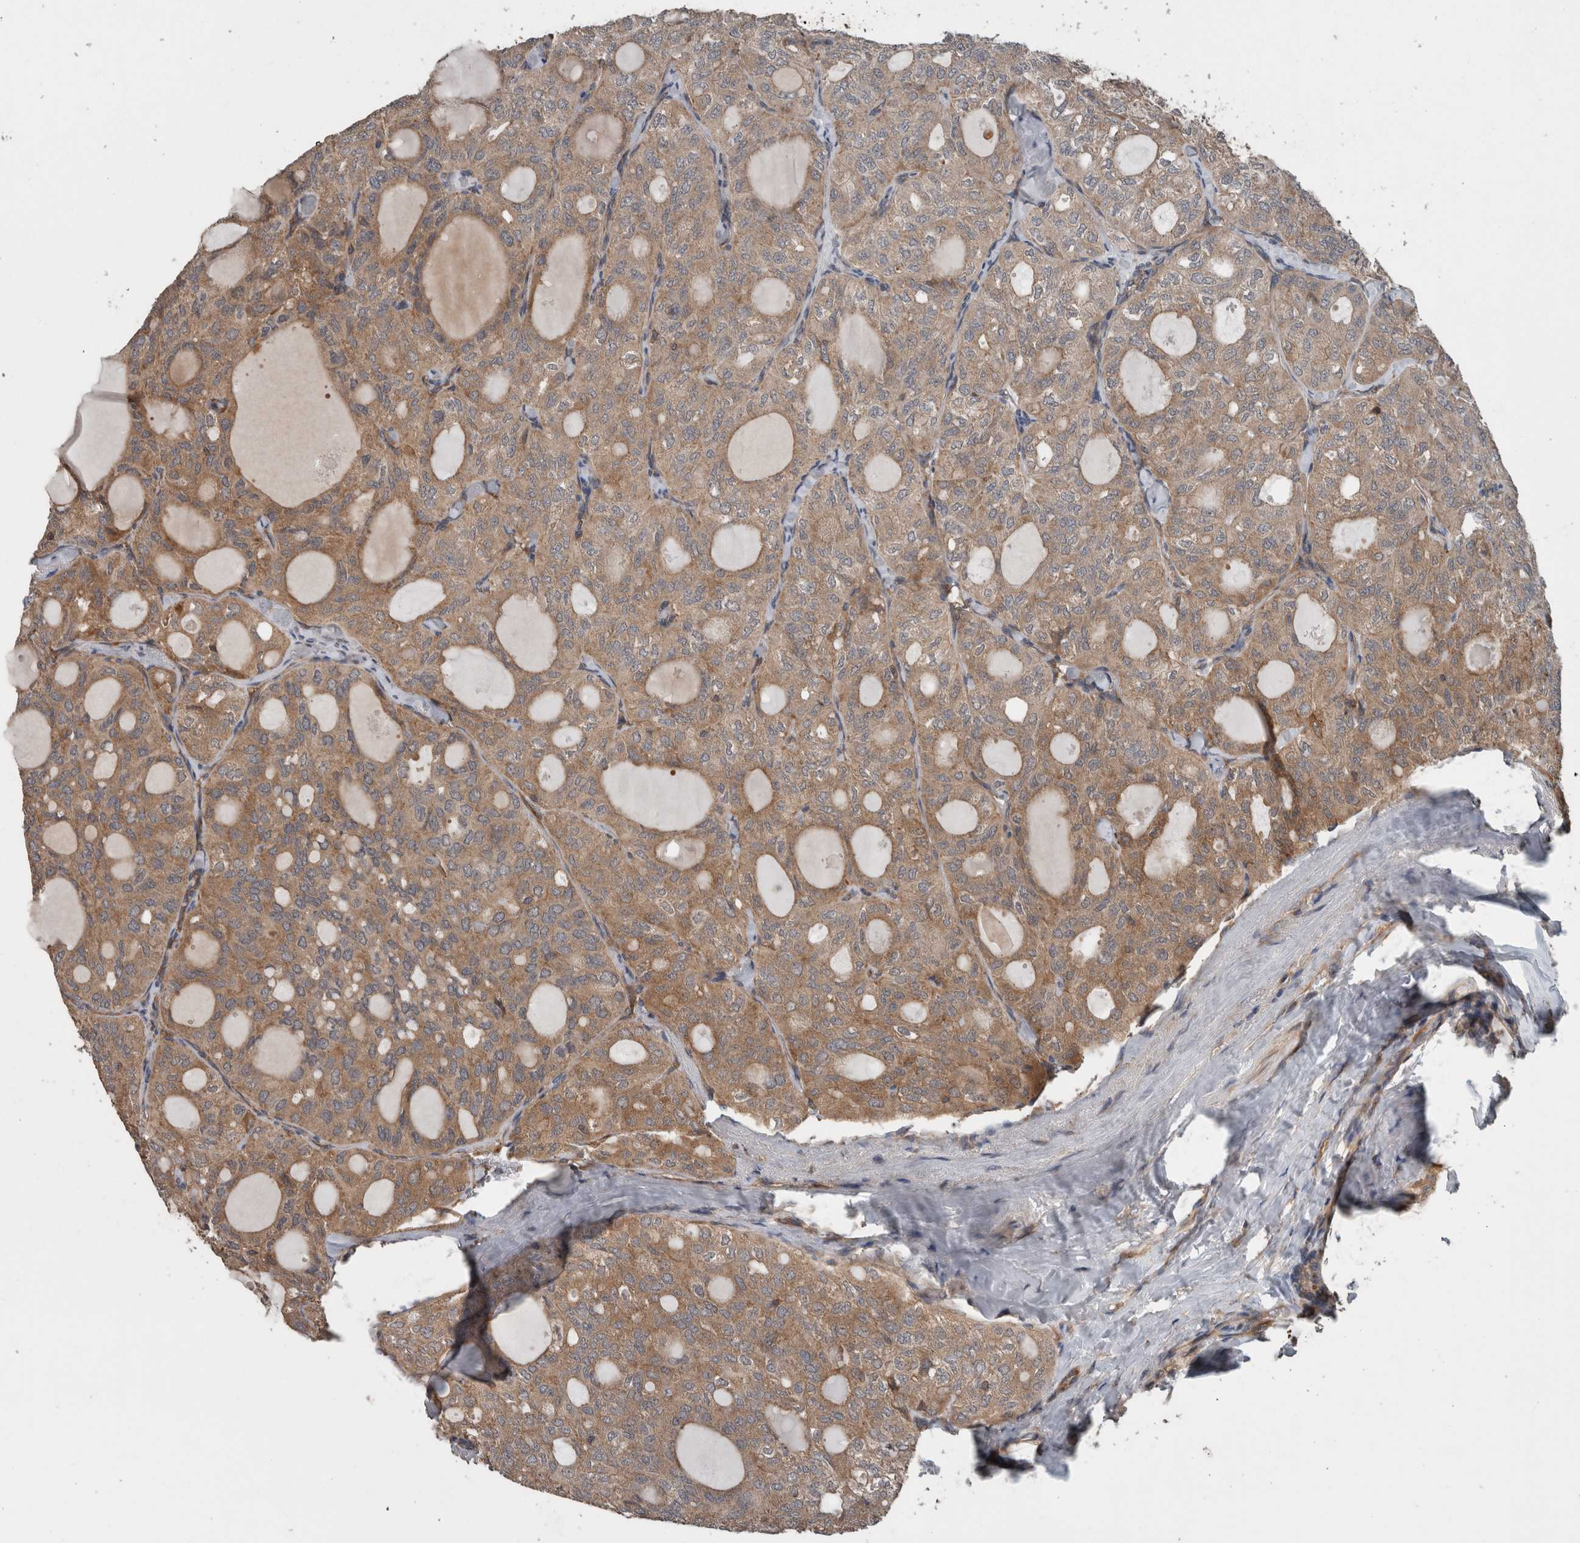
{"staining": {"intensity": "moderate", "quantity": ">75%", "location": "cytoplasmic/membranous"}, "tissue": "thyroid cancer", "cell_type": "Tumor cells", "image_type": "cancer", "snomed": [{"axis": "morphology", "description": "Follicular adenoma carcinoma, NOS"}, {"axis": "topography", "description": "Thyroid gland"}], "caption": "Thyroid cancer (follicular adenoma carcinoma) was stained to show a protein in brown. There is medium levels of moderate cytoplasmic/membranous staining in about >75% of tumor cells.", "gene": "RIOK3", "patient": {"sex": "male", "age": 75}}